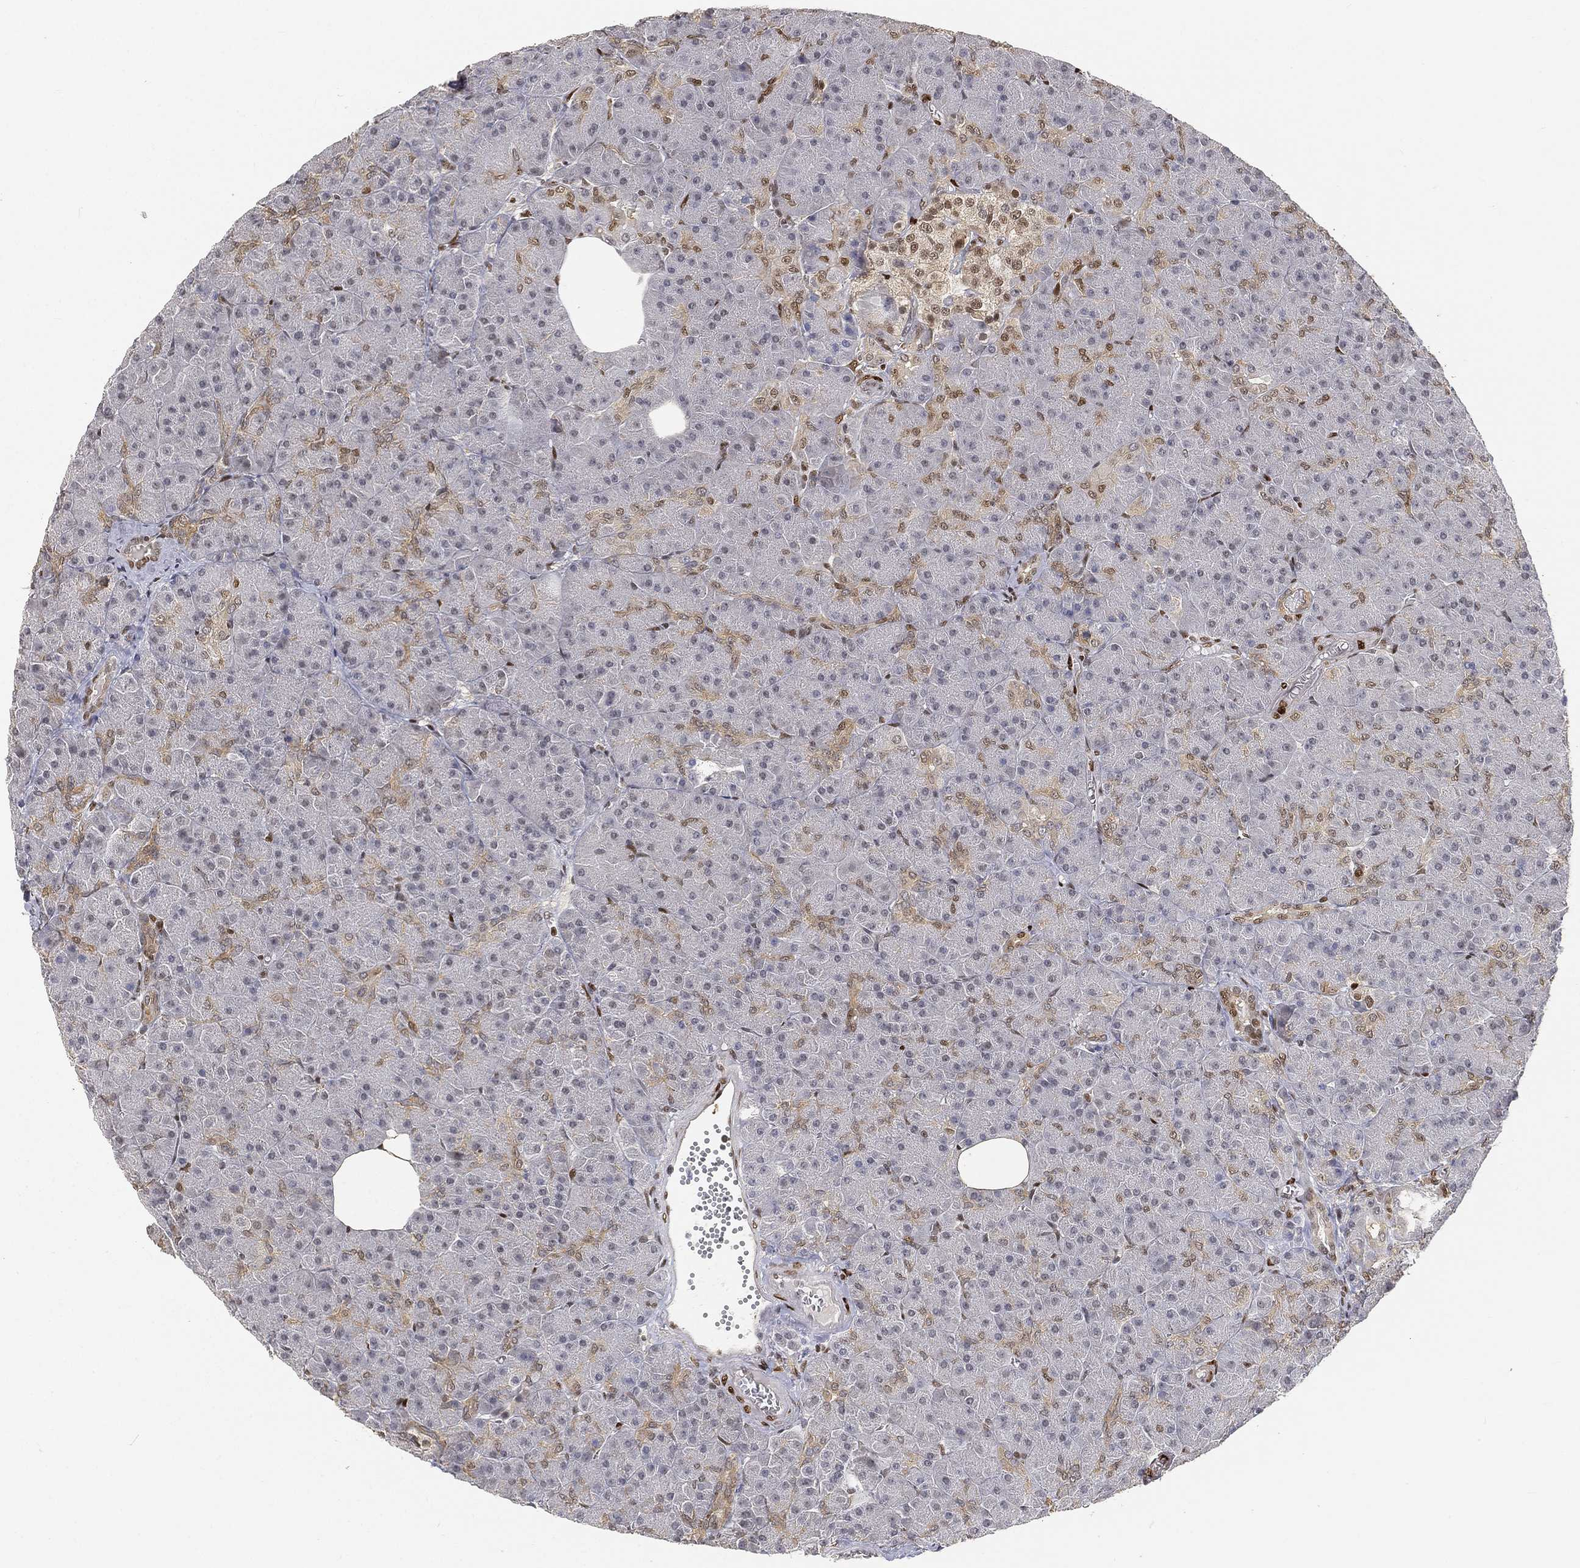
{"staining": {"intensity": "moderate", "quantity": "<25%", "location": "cytoplasmic/membranous"}, "tissue": "pancreas", "cell_type": "Exocrine glandular cells", "image_type": "normal", "snomed": [{"axis": "morphology", "description": "Normal tissue, NOS"}, {"axis": "topography", "description": "Pancreas"}], "caption": "This micrograph displays immunohistochemistry (IHC) staining of unremarkable human pancreas, with low moderate cytoplasmic/membranous positivity in approximately <25% of exocrine glandular cells.", "gene": "CRTC3", "patient": {"sex": "male", "age": 61}}